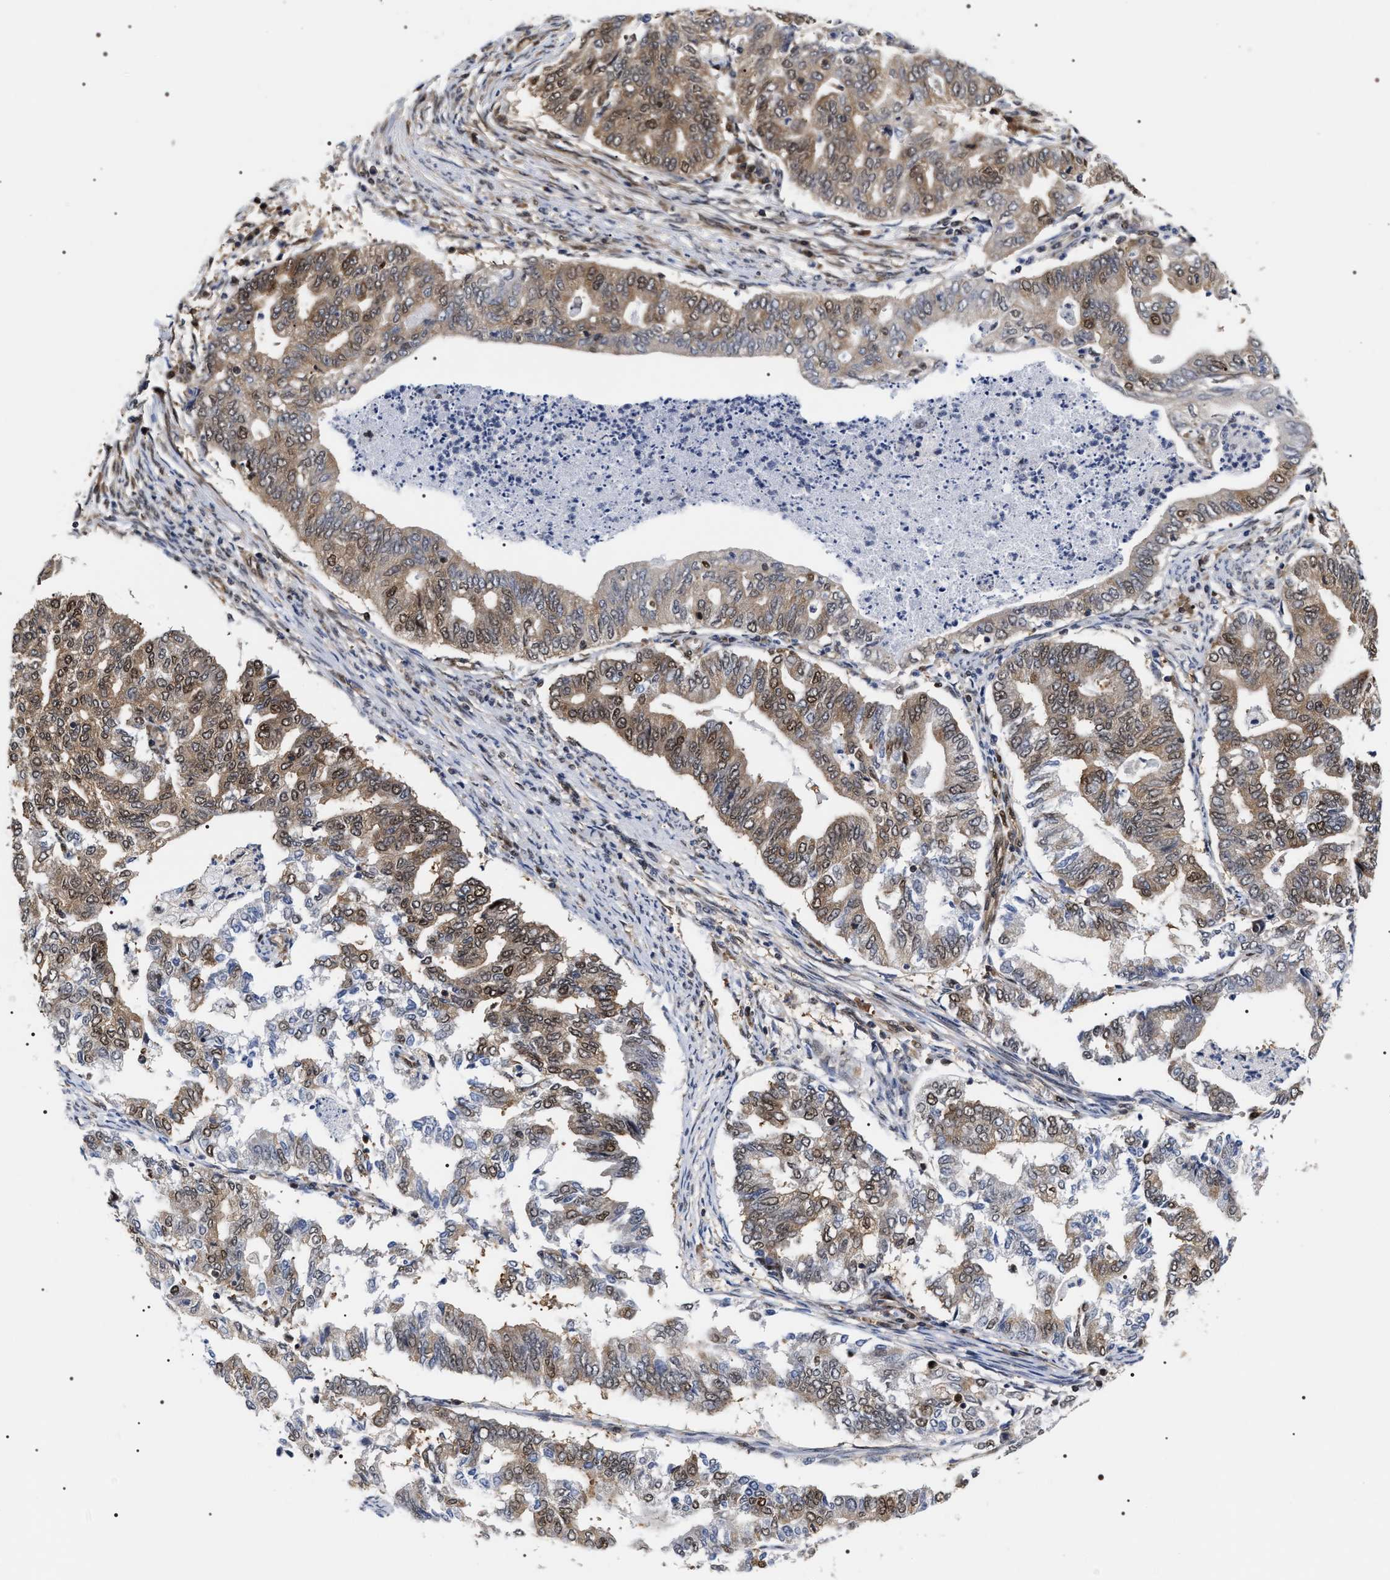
{"staining": {"intensity": "weak", "quantity": ">75%", "location": "cytoplasmic/membranous,nuclear"}, "tissue": "endometrial cancer", "cell_type": "Tumor cells", "image_type": "cancer", "snomed": [{"axis": "morphology", "description": "Adenocarcinoma, NOS"}, {"axis": "topography", "description": "Endometrium"}], "caption": "Approximately >75% of tumor cells in human endometrial cancer (adenocarcinoma) display weak cytoplasmic/membranous and nuclear protein expression as visualized by brown immunohistochemical staining.", "gene": "BAG6", "patient": {"sex": "female", "age": 79}}